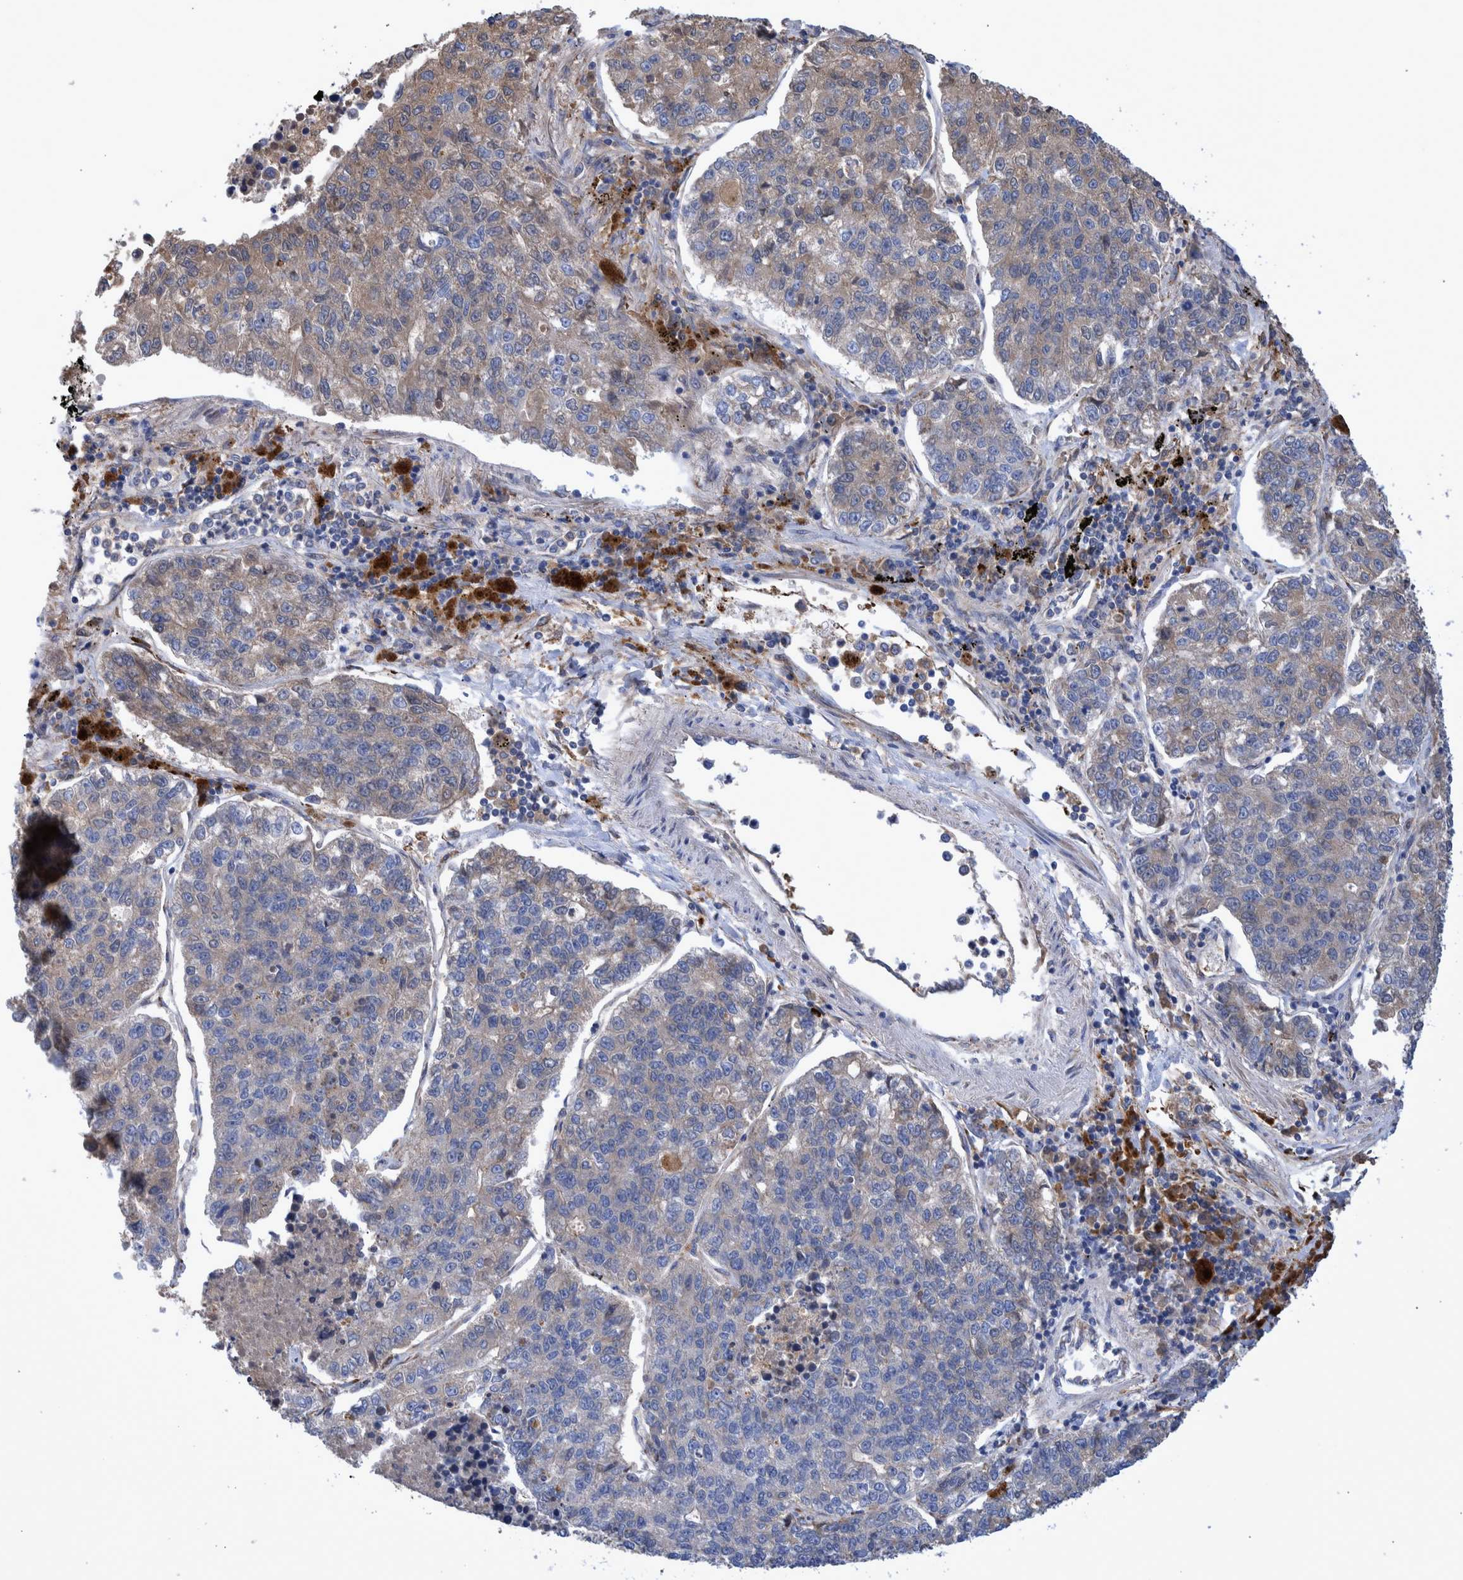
{"staining": {"intensity": "weak", "quantity": "<25%", "location": "cytoplasmic/membranous"}, "tissue": "lung cancer", "cell_type": "Tumor cells", "image_type": "cancer", "snomed": [{"axis": "morphology", "description": "Adenocarcinoma, NOS"}, {"axis": "topography", "description": "Lung"}], "caption": "High magnification brightfield microscopy of adenocarcinoma (lung) stained with DAB (brown) and counterstained with hematoxylin (blue): tumor cells show no significant expression. The staining was performed using DAB (3,3'-diaminobenzidine) to visualize the protein expression in brown, while the nuclei were stained in blue with hematoxylin (Magnification: 20x).", "gene": "DLL4", "patient": {"sex": "male", "age": 49}}